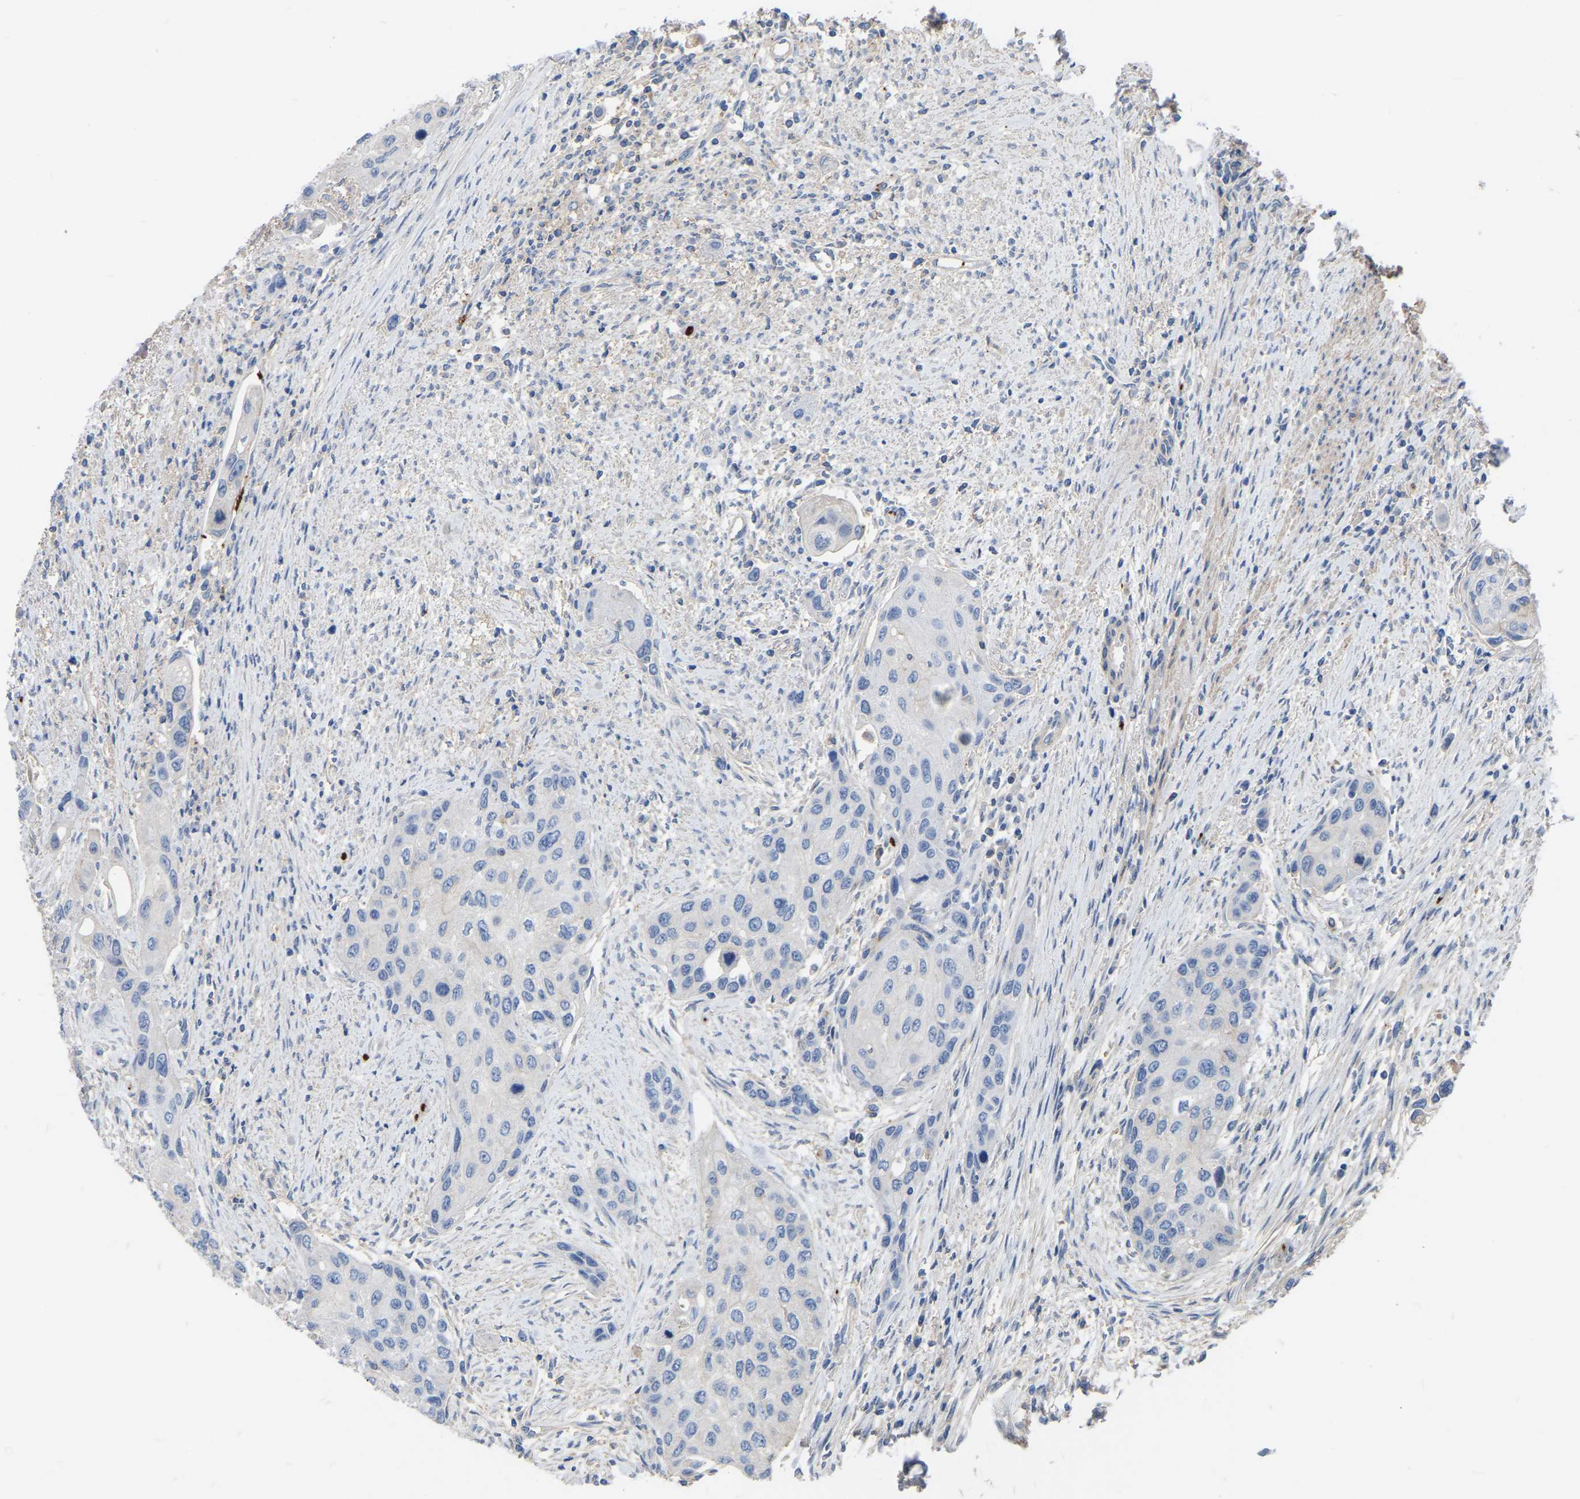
{"staining": {"intensity": "negative", "quantity": "none", "location": "none"}, "tissue": "urothelial cancer", "cell_type": "Tumor cells", "image_type": "cancer", "snomed": [{"axis": "morphology", "description": "Urothelial carcinoma, High grade"}, {"axis": "topography", "description": "Urinary bladder"}], "caption": "Urothelial carcinoma (high-grade) was stained to show a protein in brown. There is no significant expression in tumor cells.", "gene": "ZNF449", "patient": {"sex": "female", "age": 56}}